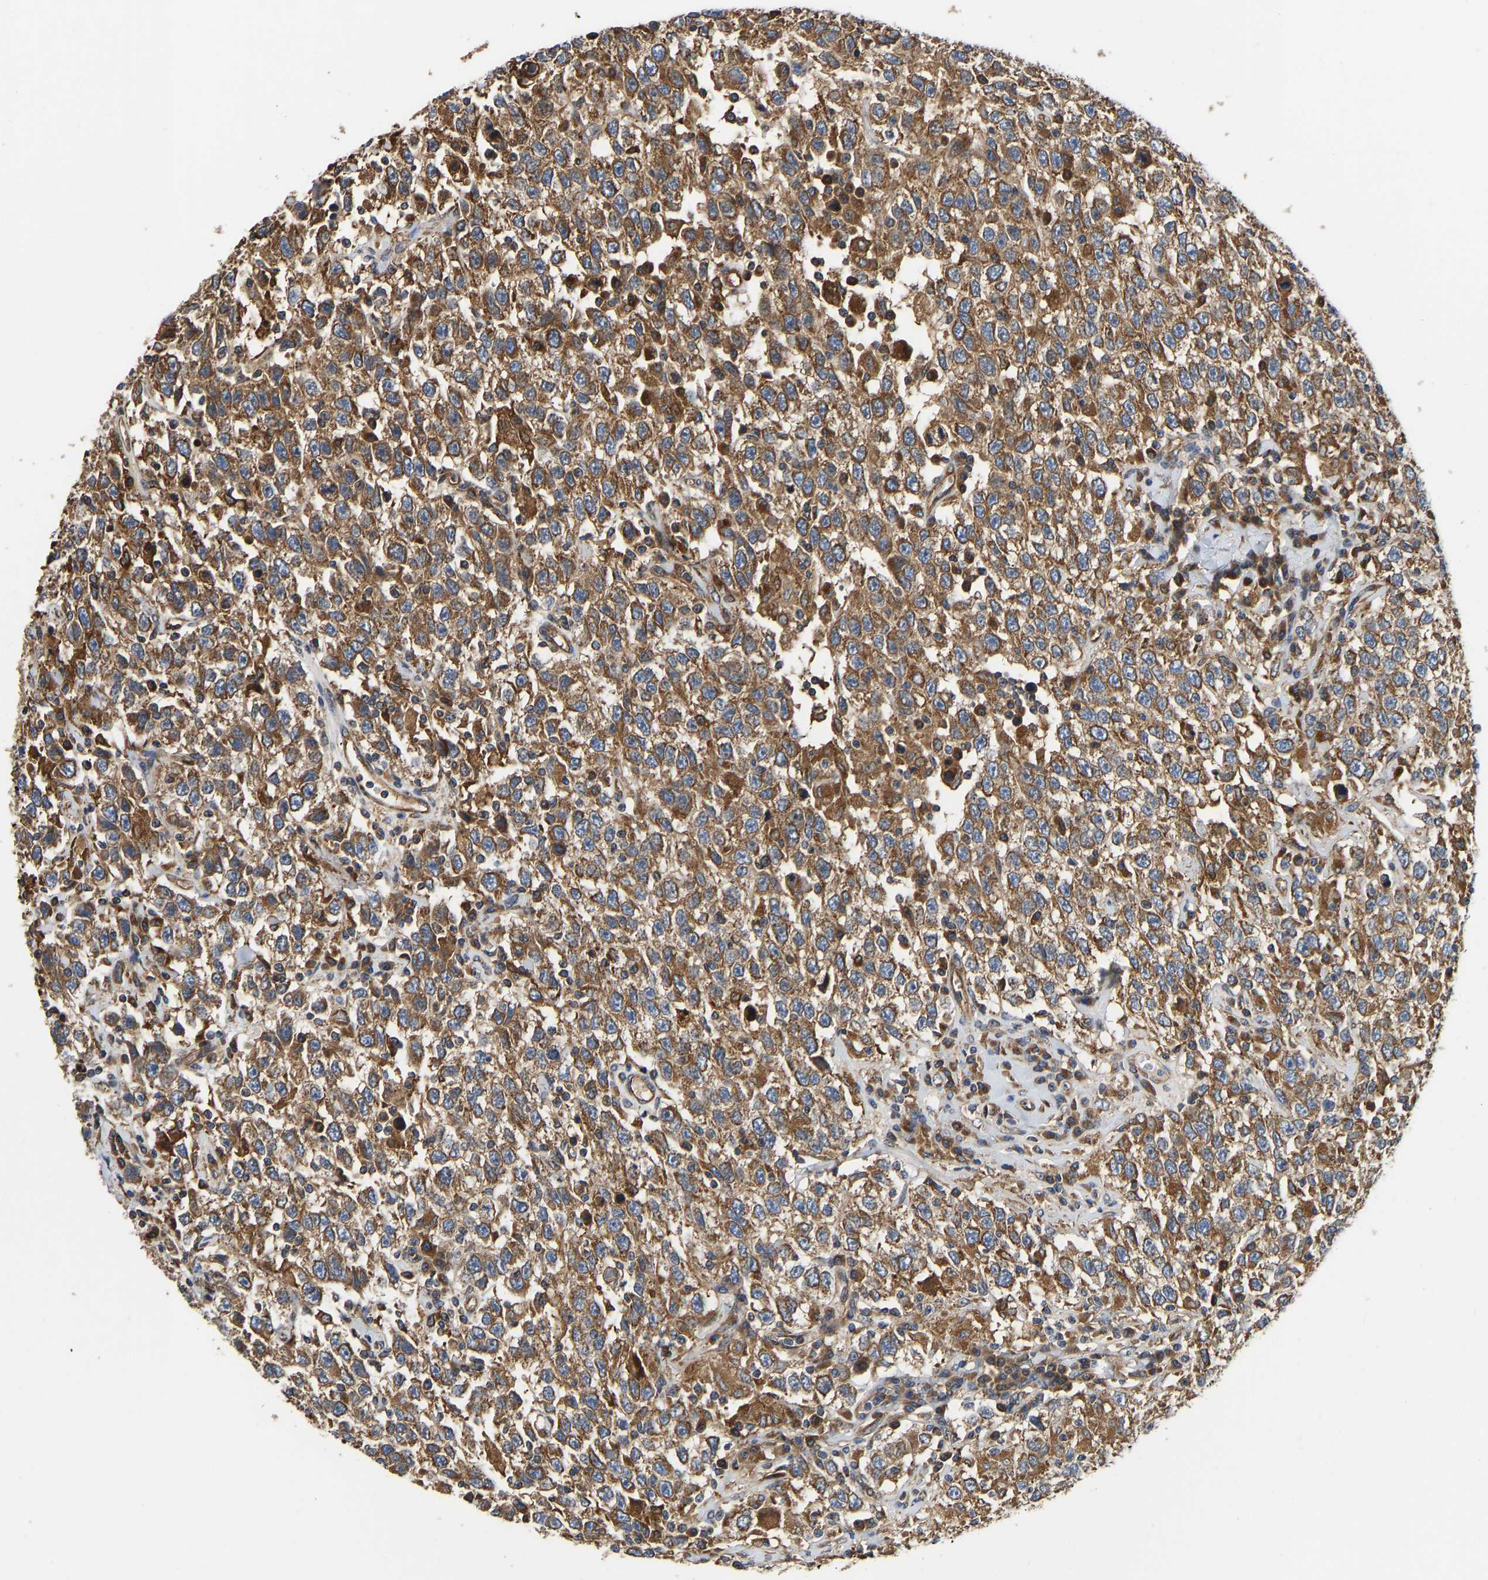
{"staining": {"intensity": "moderate", "quantity": ">75%", "location": "cytoplasmic/membranous"}, "tissue": "testis cancer", "cell_type": "Tumor cells", "image_type": "cancer", "snomed": [{"axis": "morphology", "description": "Seminoma, NOS"}, {"axis": "topography", "description": "Testis"}], "caption": "IHC staining of testis cancer (seminoma), which shows medium levels of moderate cytoplasmic/membranous positivity in about >75% of tumor cells indicating moderate cytoplasmic/membranous protein staining. The staining was performed using DAB (brown) for protein detection and nuclei were counterstained in hematoxylin (blue).", "gene": "FLNB", "patient": {"sex": "male", "age": 41}}